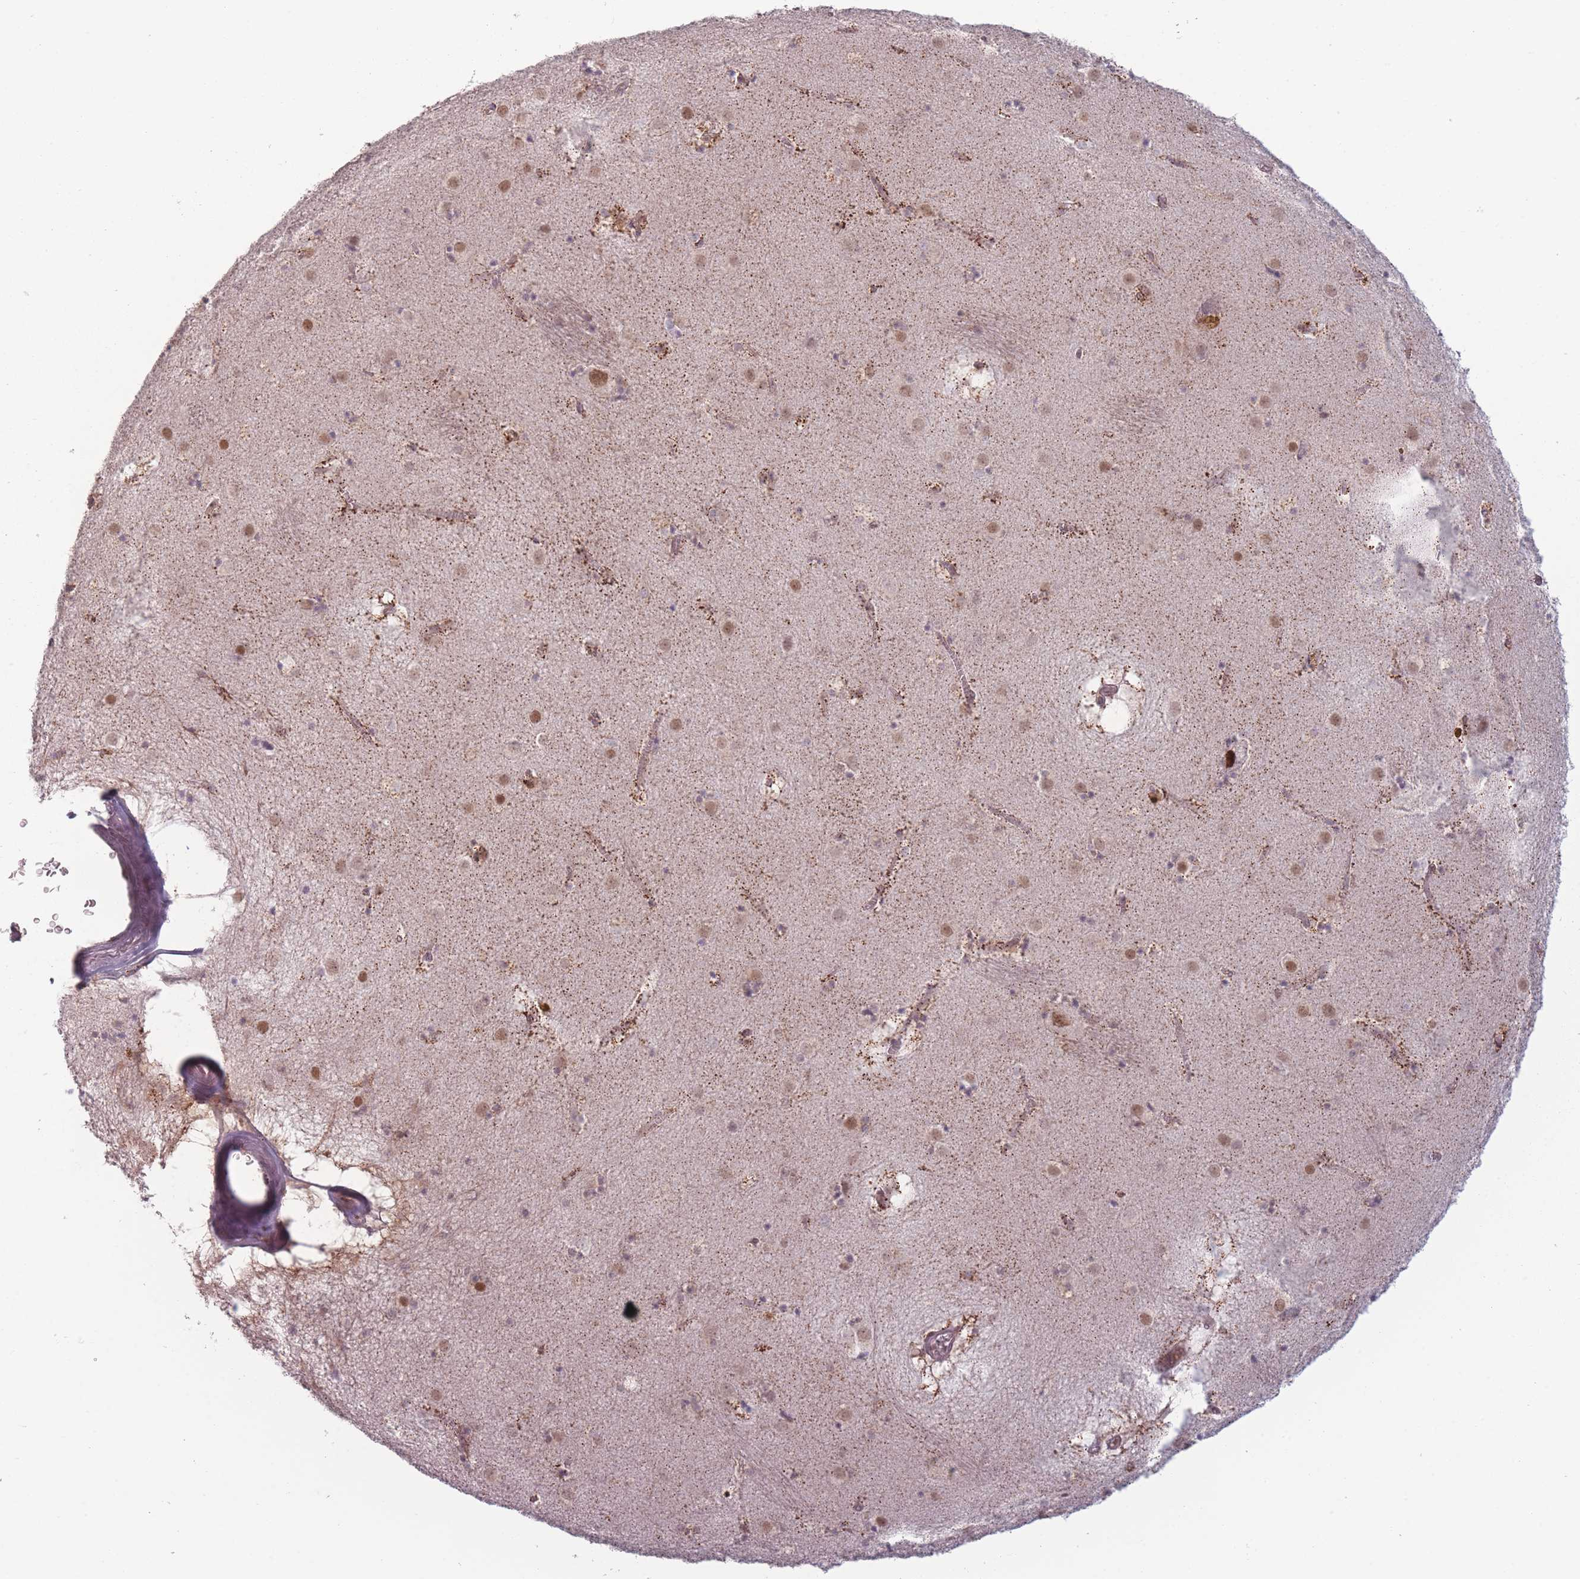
{"staining": {"intensity": "weak", "quantity": "<25%", "location": "cytoplasmic/membranous"}, "tissue": "caudate", "cell_type": "Glial cells", "image_type": "normal", "snomed": [{"axis": "morphology", "description": "Normal tissue, NOS"}, {"axis": "topography", "description": "Lateral ventricle wall"}], "caption": "IHC of unremarkable human caudate shows no staining in glial cells.", "gene": "OR10C1", "patient": {"sex": "male", "age": 70}}